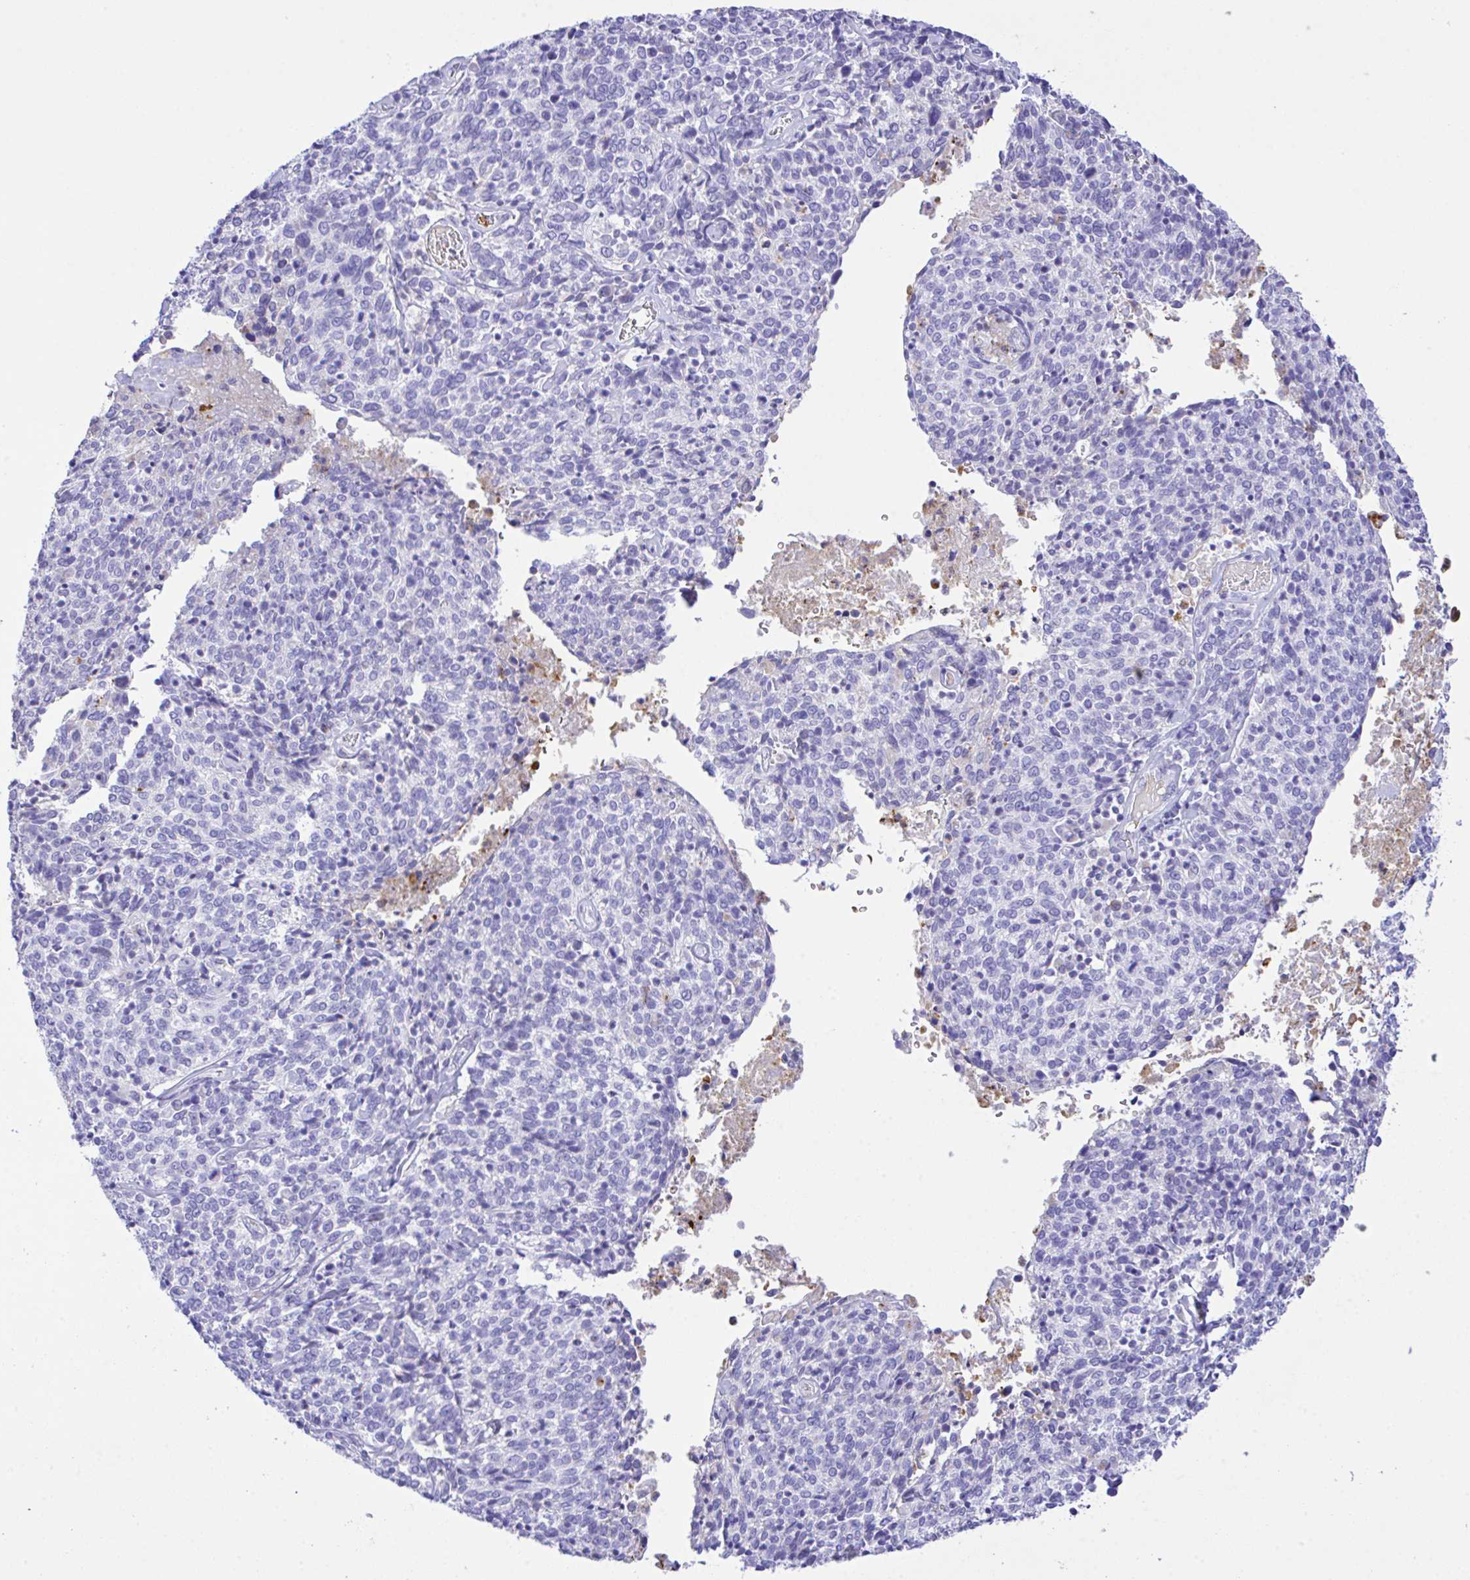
{"staining": {"intensity": "negative", "quantity": "none", "location": "none"}, "tissue": "cervical cancer", "cell_type": "Tumor cells", "image_type": "cancer", "snomed": [{"axis": "morphology", "description": "Squamous cell carcinoma, NOS"}, {"axis": "topography", "description": "Cervix"}], "caption": "An immunohistochemistry micrograph of cervical cancer (squamous cell carcinoma) is shown. There is no staining in tumor cells of cervical cancer (squamous cell carcinoma). The staining is performed using DAB brown chromogen with nuclei counter-stained in using hematoxylin.", "gene": "ZNF221", "patient": {"sex": "female", "age": 46}}